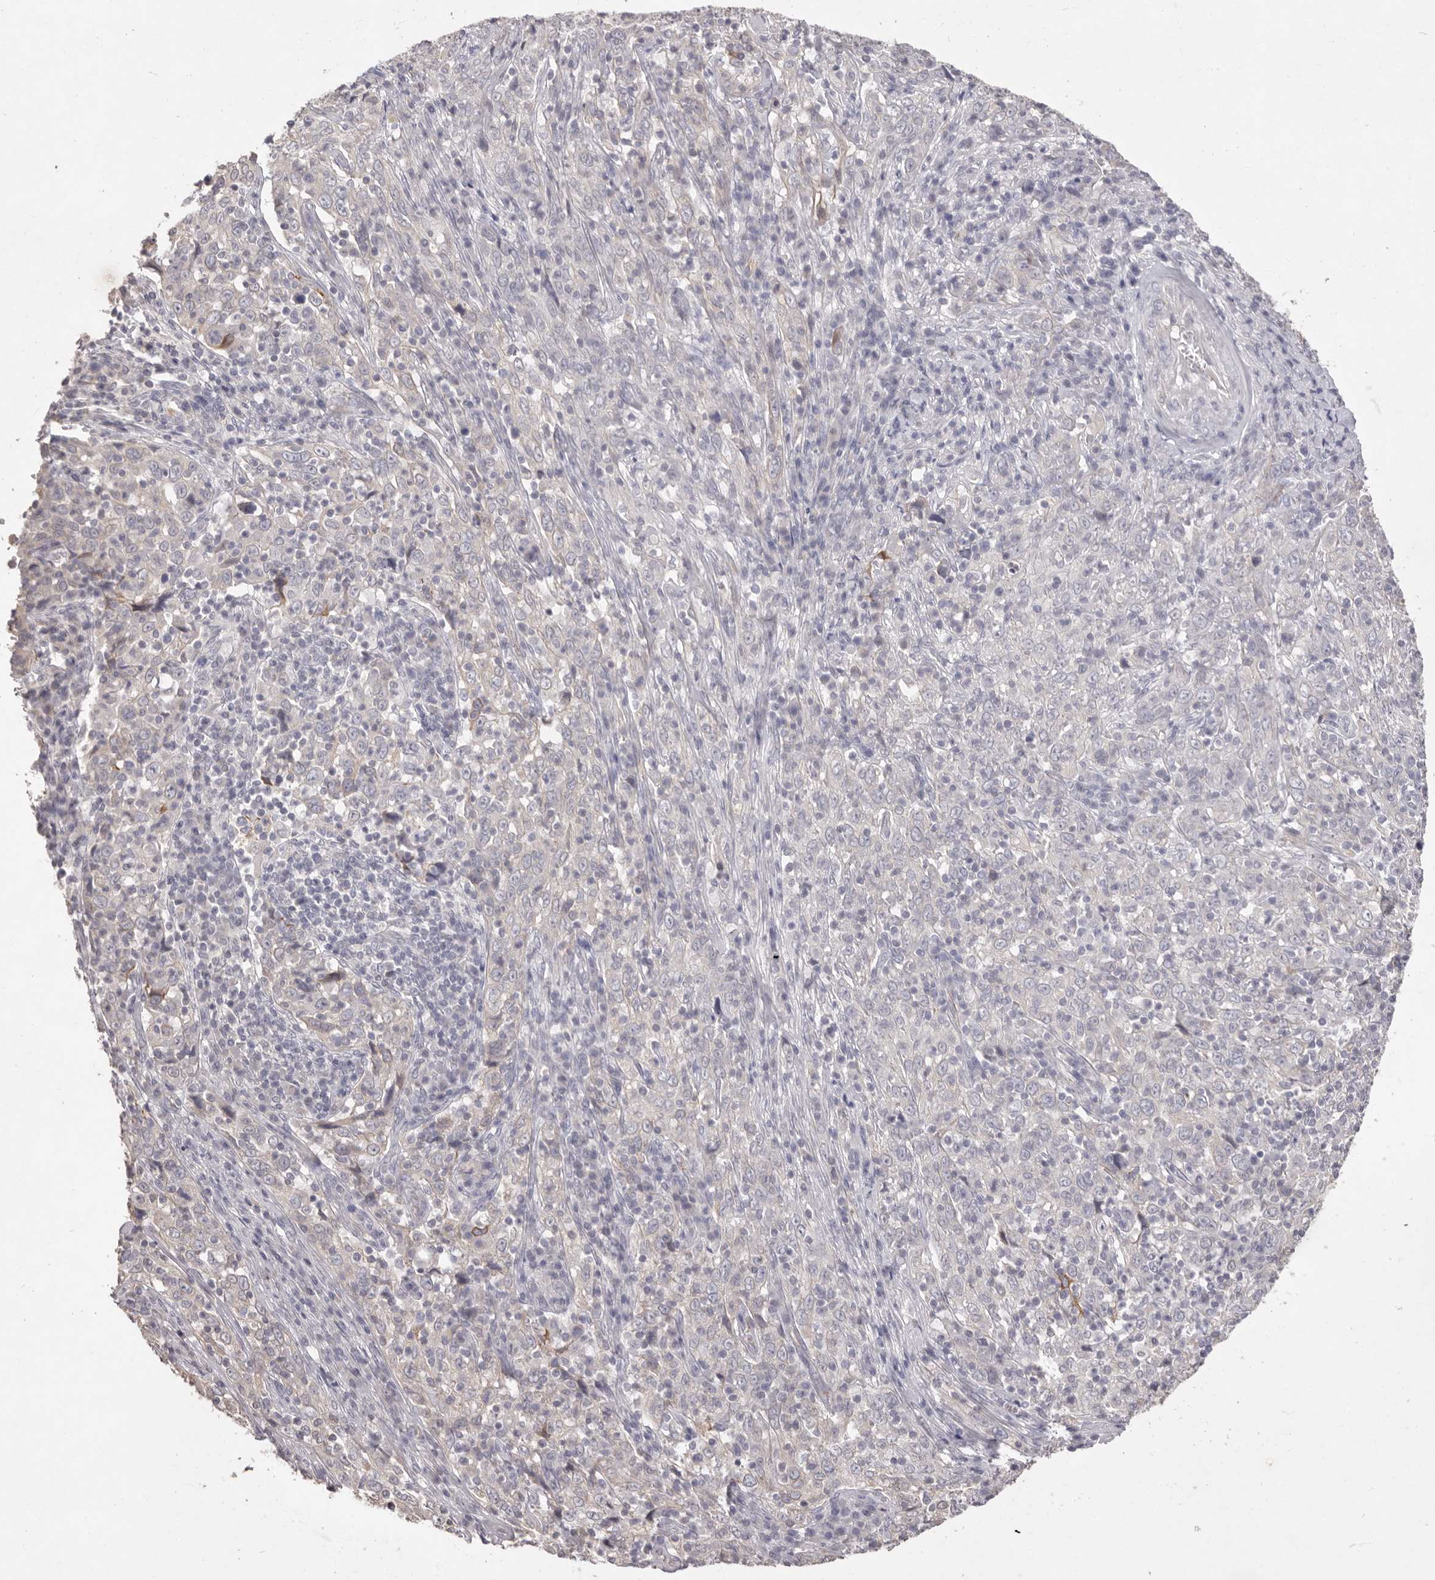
{"staining": {"intensity": "negative", "quantity": "none", "location": "none"}, "tissue": "cervical cancer", "cell_type": "Tumor cells", "image_type": "cancer", "snomed": [{"axis": "morphology", "description": "Squamous cell carcinoma, NOS"}, {"axis": "topography", "description": "Cervix"}], "caption": "Protein analysis of squamous cell carcinoma (cervical) shows no significant expression in tumor cells.", "gene": "ZYG11B", "patient": {"sex": "female", "age": 46}}